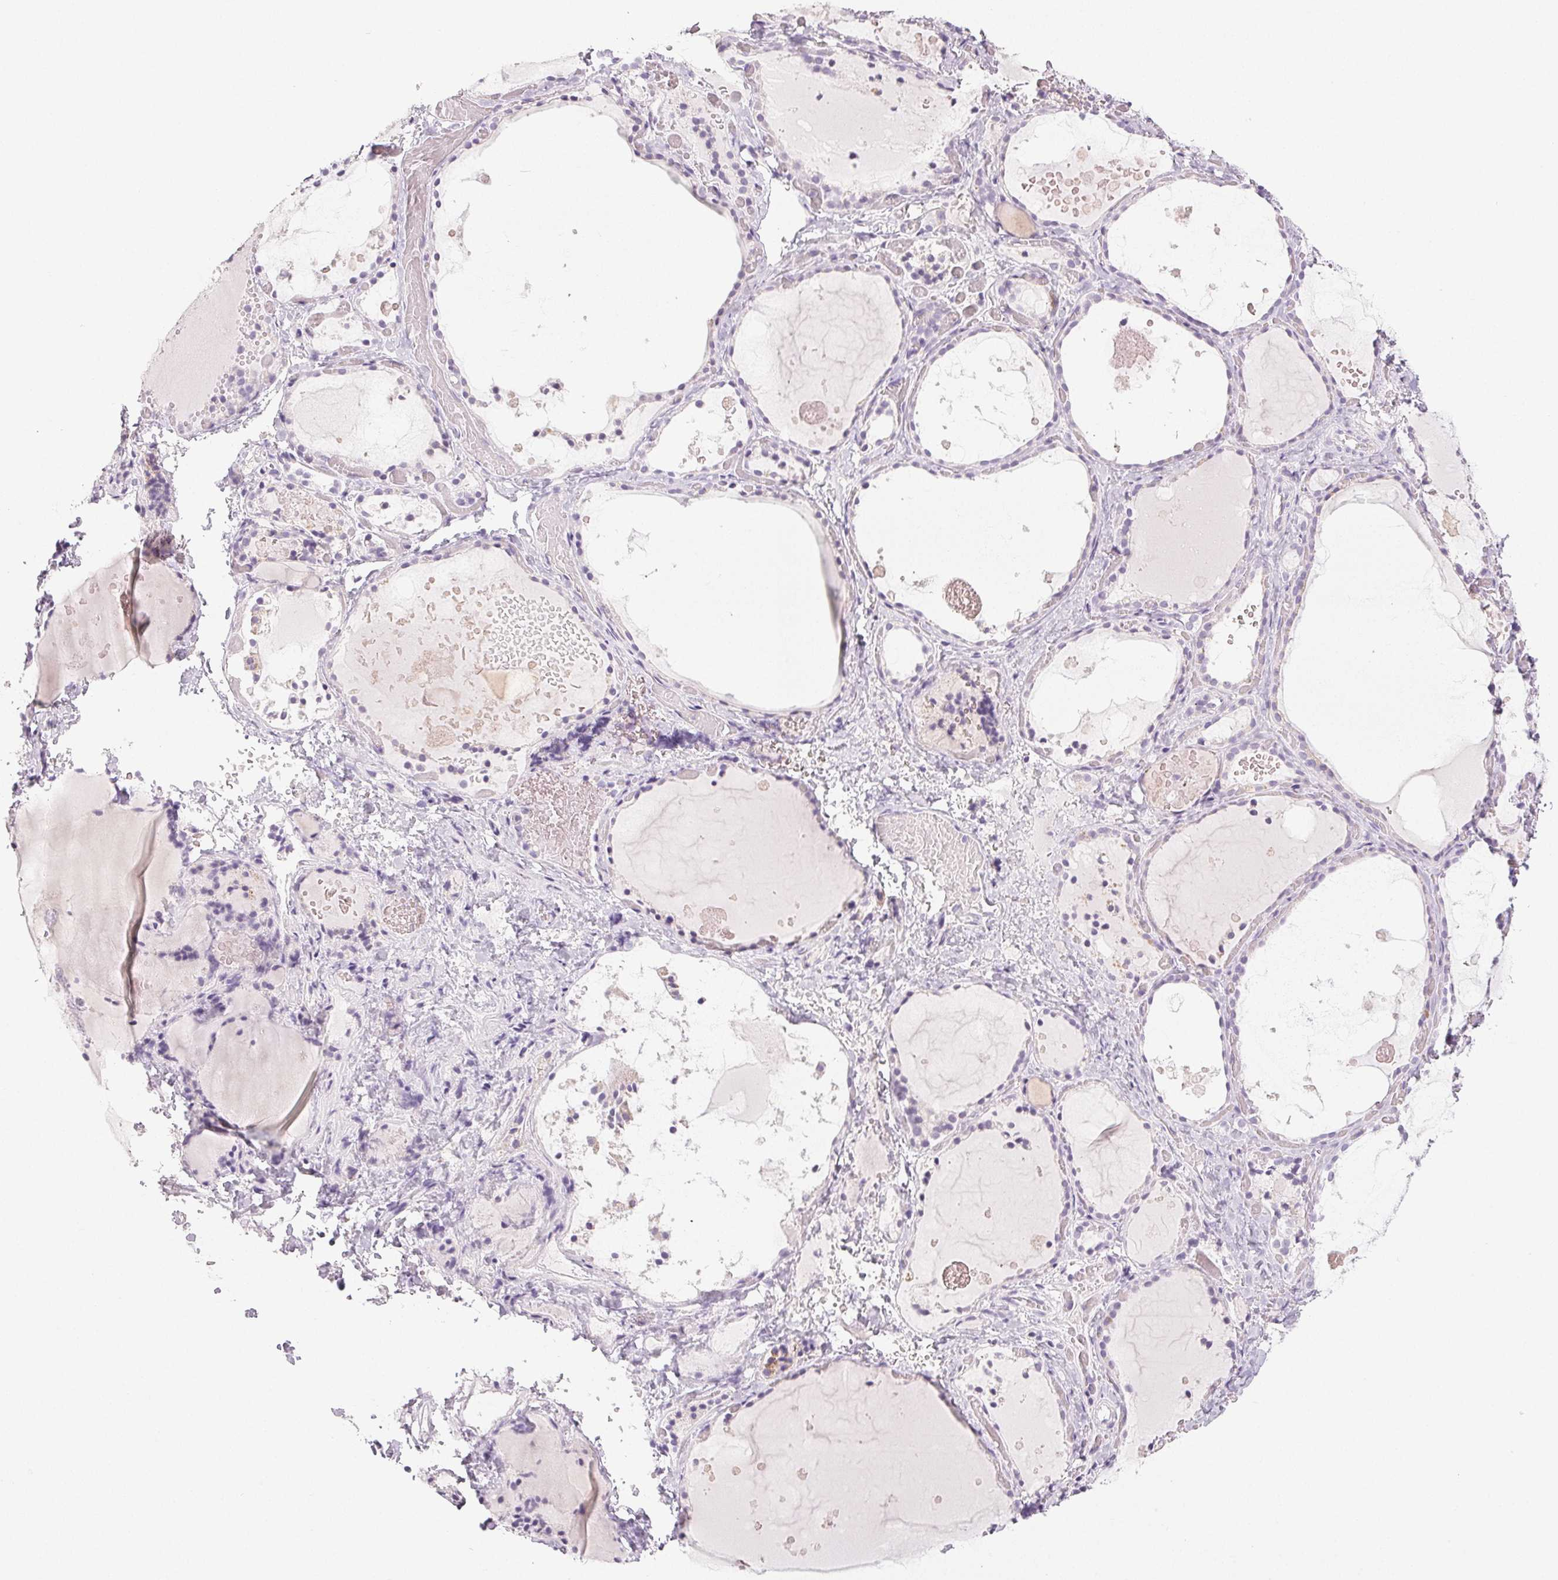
{"staining": {"intensity": "negative", "quantity": "none", "location": "none"}, "tissue": "thyroid gland", "cell_type": "Glandular cells", "image_type": "normal", "snomed": [{"axis": "morphology", "description": "Normal tissue, NOS"}, {"axis": "topography", "description": "Thyroid gland"}], "caption": "The histopathology image reveals no staining of glandular cells in benign thyroid gland.", "gene": "COL7A1", "patient": {"sex": "female", "age": 56}}